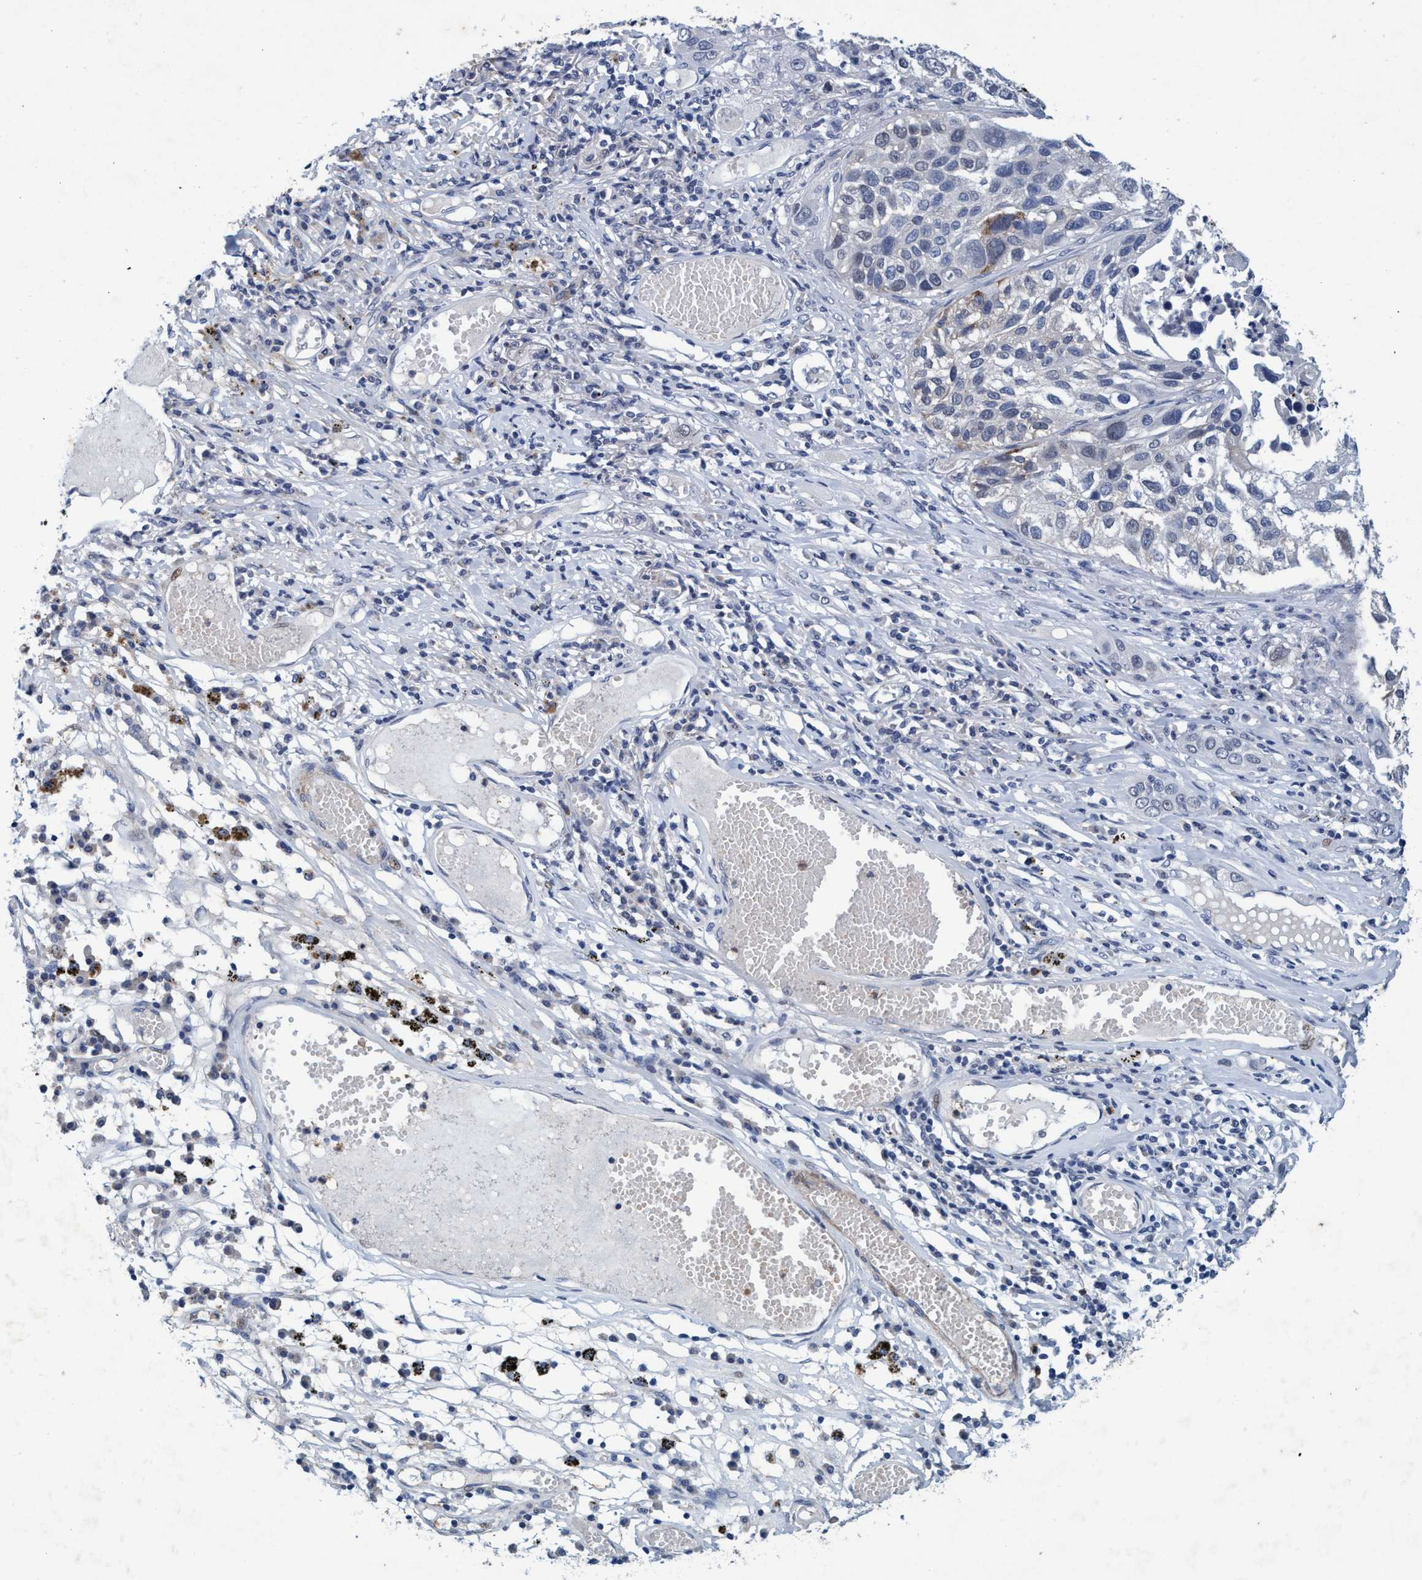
{"staining": {"intensity": "weak", "quantity": "<25%", "location": "cytoplasmic/membranous"}, "tissue": "lung cancer", "cell_type": "Tumor cells", "image_type": "cancer", "snomed": [{"axis": "morphology", "description": "Squamous cell carcinoma, NOS"}, {"axis": "topography", "description": "Lung"}], "caption": "High power microscopy micrograph of an immunohistochemistry micrograph of lung cancer, revealing no significant positivity in tumor cells.", "gene": "GRB14", "patient": {"sex": "male", "age": 71}}